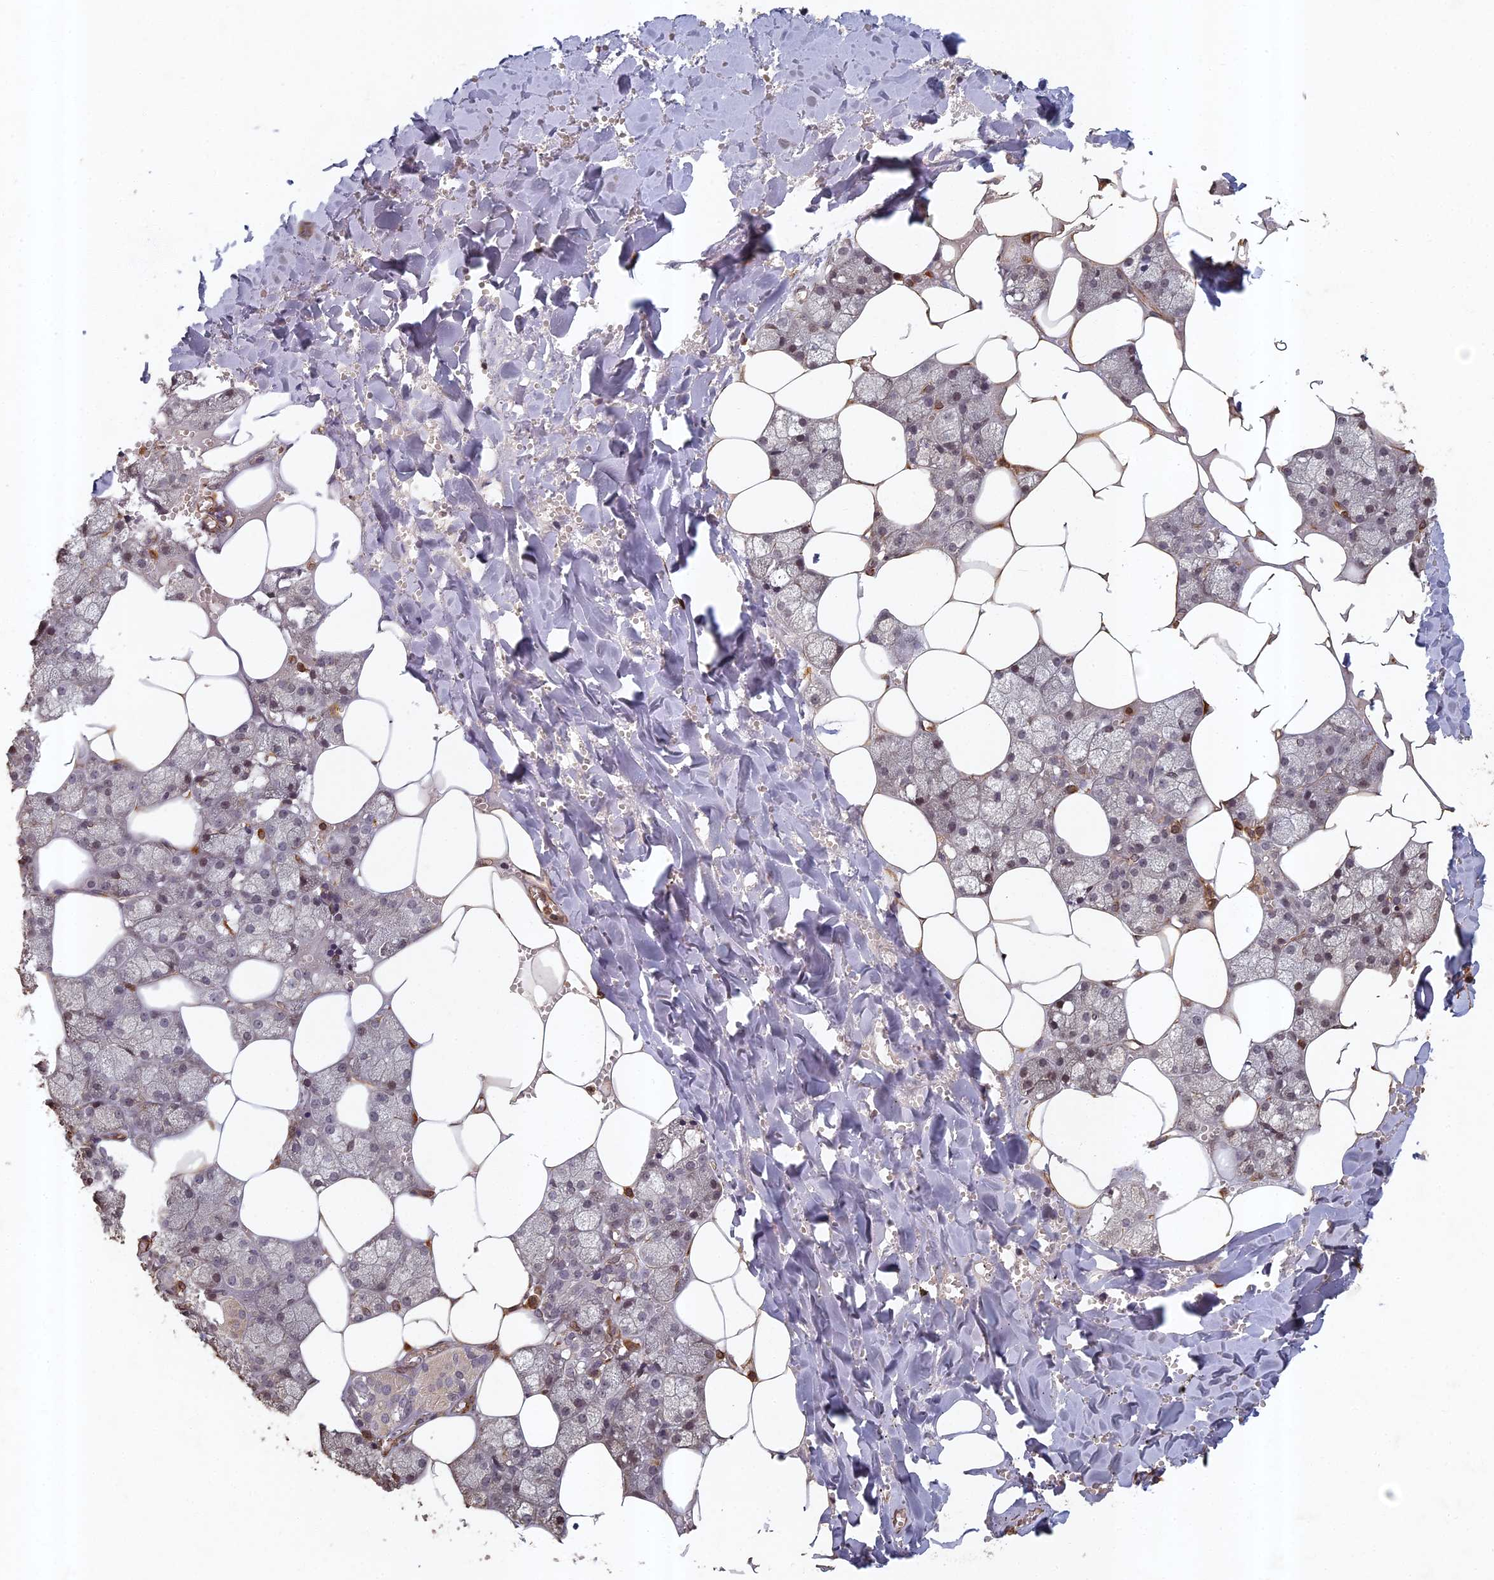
{"staining": {"intensity": "moderate", "quantity": "<25%", "location": "cytoplasmic/membranous,nuclear"}, "tissue": "salivary gland", "cell_type": "Glandular cells", "image_type": "normal", "snomed": [{"axis": "morphology", "description": "Normal tissue, NOS"}, {"axis": "topography", "description": "Salivary gland"}], "caption": "Protein expression analysis of normal human salivary gland reveals moderate cytoplasmic/membranous,nuclear staining in approximately <25% of glandular cells.", "gene": "ABCB10", "patient": {"sex": "male", "age": 62}}